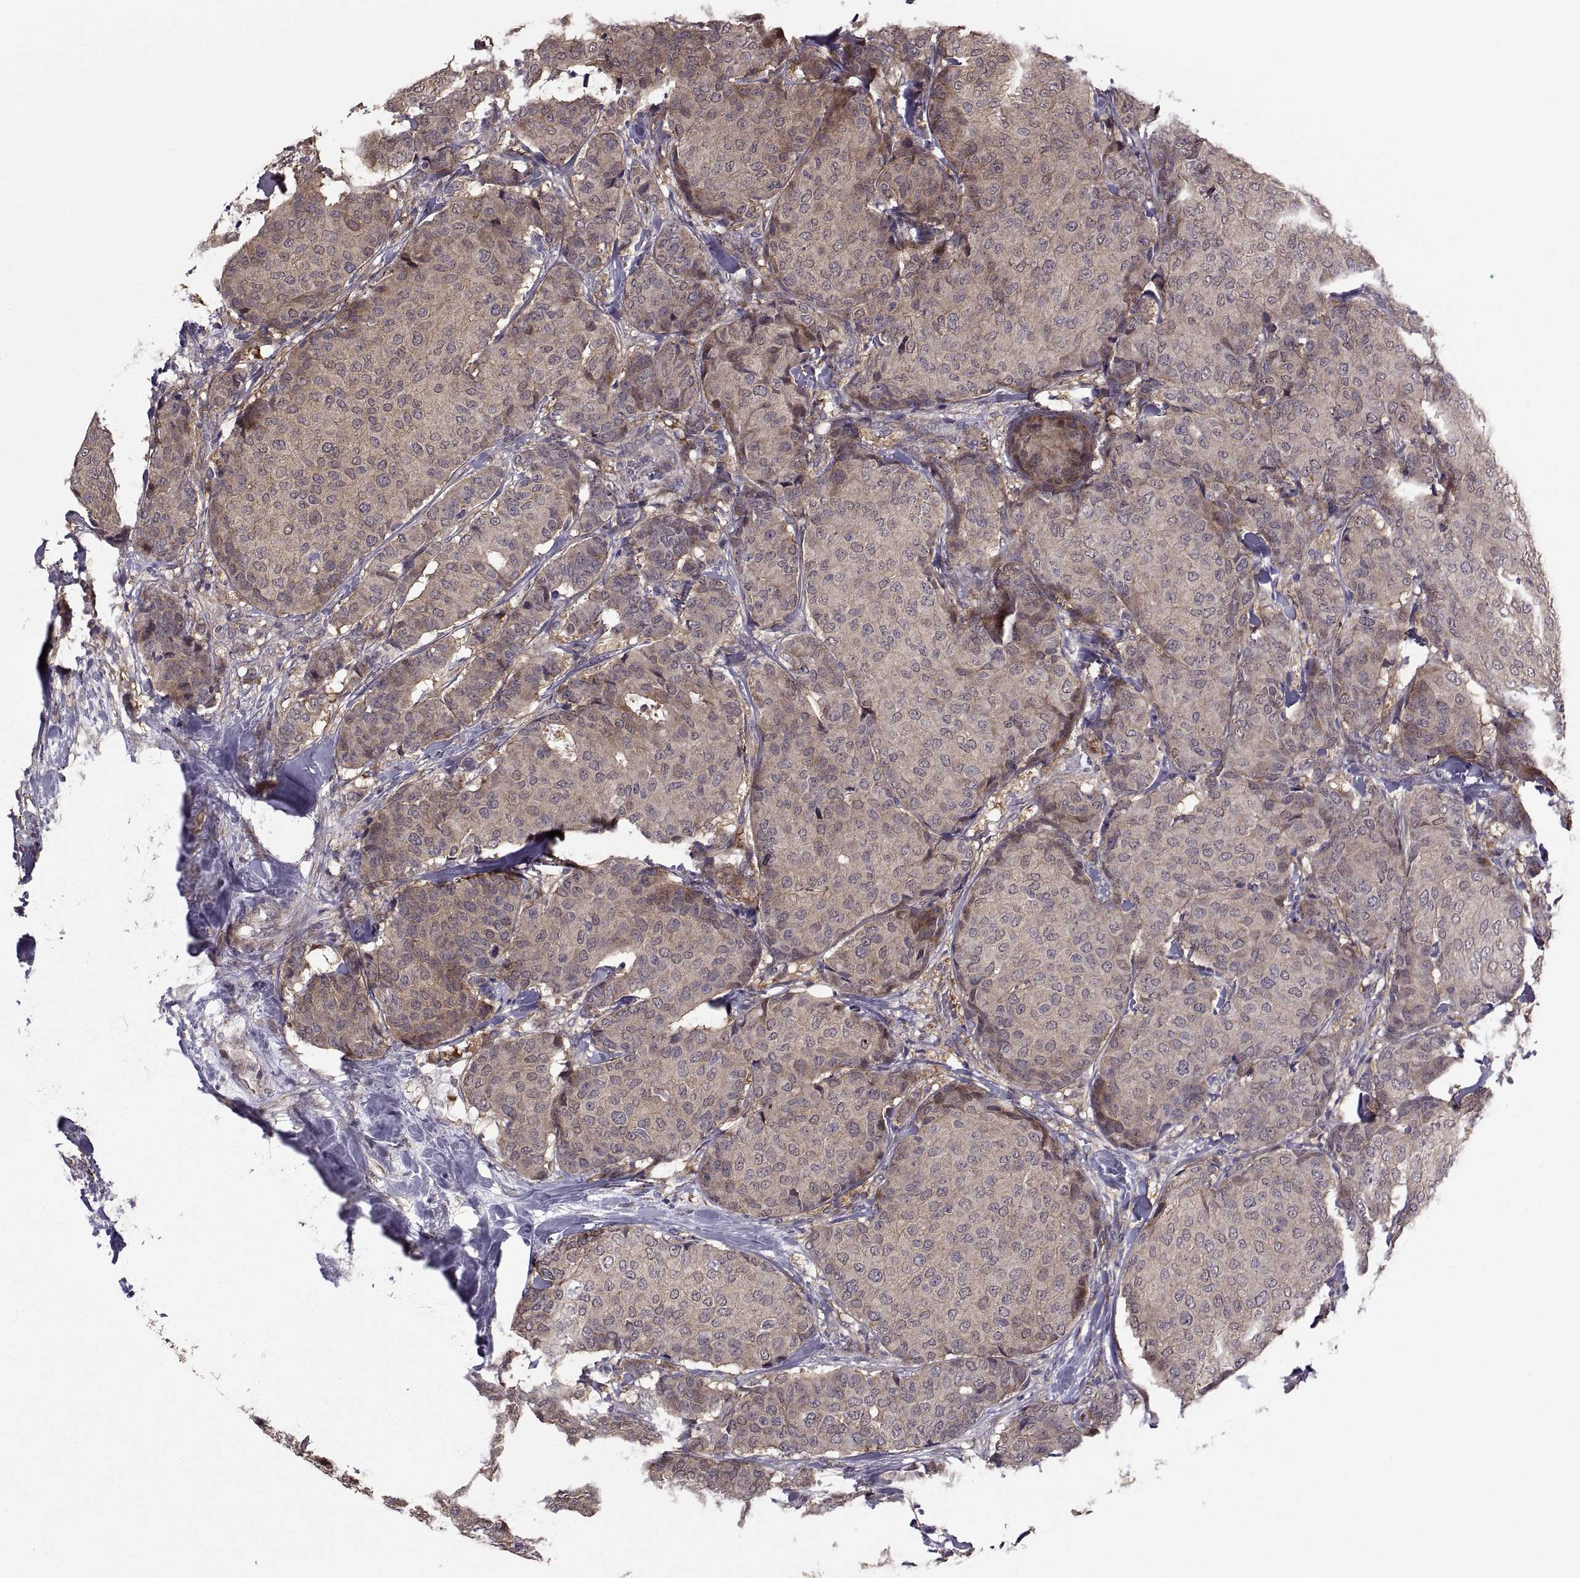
{"staining": {"intensity": "moderate", "quantity": "25%-75%", "location": "cytoplasmic/membranous"}, "tissue": "breast cancer", "cell_type": "Tumor cells", "image_type": "cancer", "snomed": [{"axis": "morphology", "description": "Duct carcinoma"}, {"axis": "topography", "description": "Breast"}], "caption": "This is an image of IHC staining of breast invasive ductal carcinoma, which shows moderate staining in the cytoplasmic/membranous of tumor cells.", "gene": "PMM2", "patient": {"sex": "female", "age": 75}}